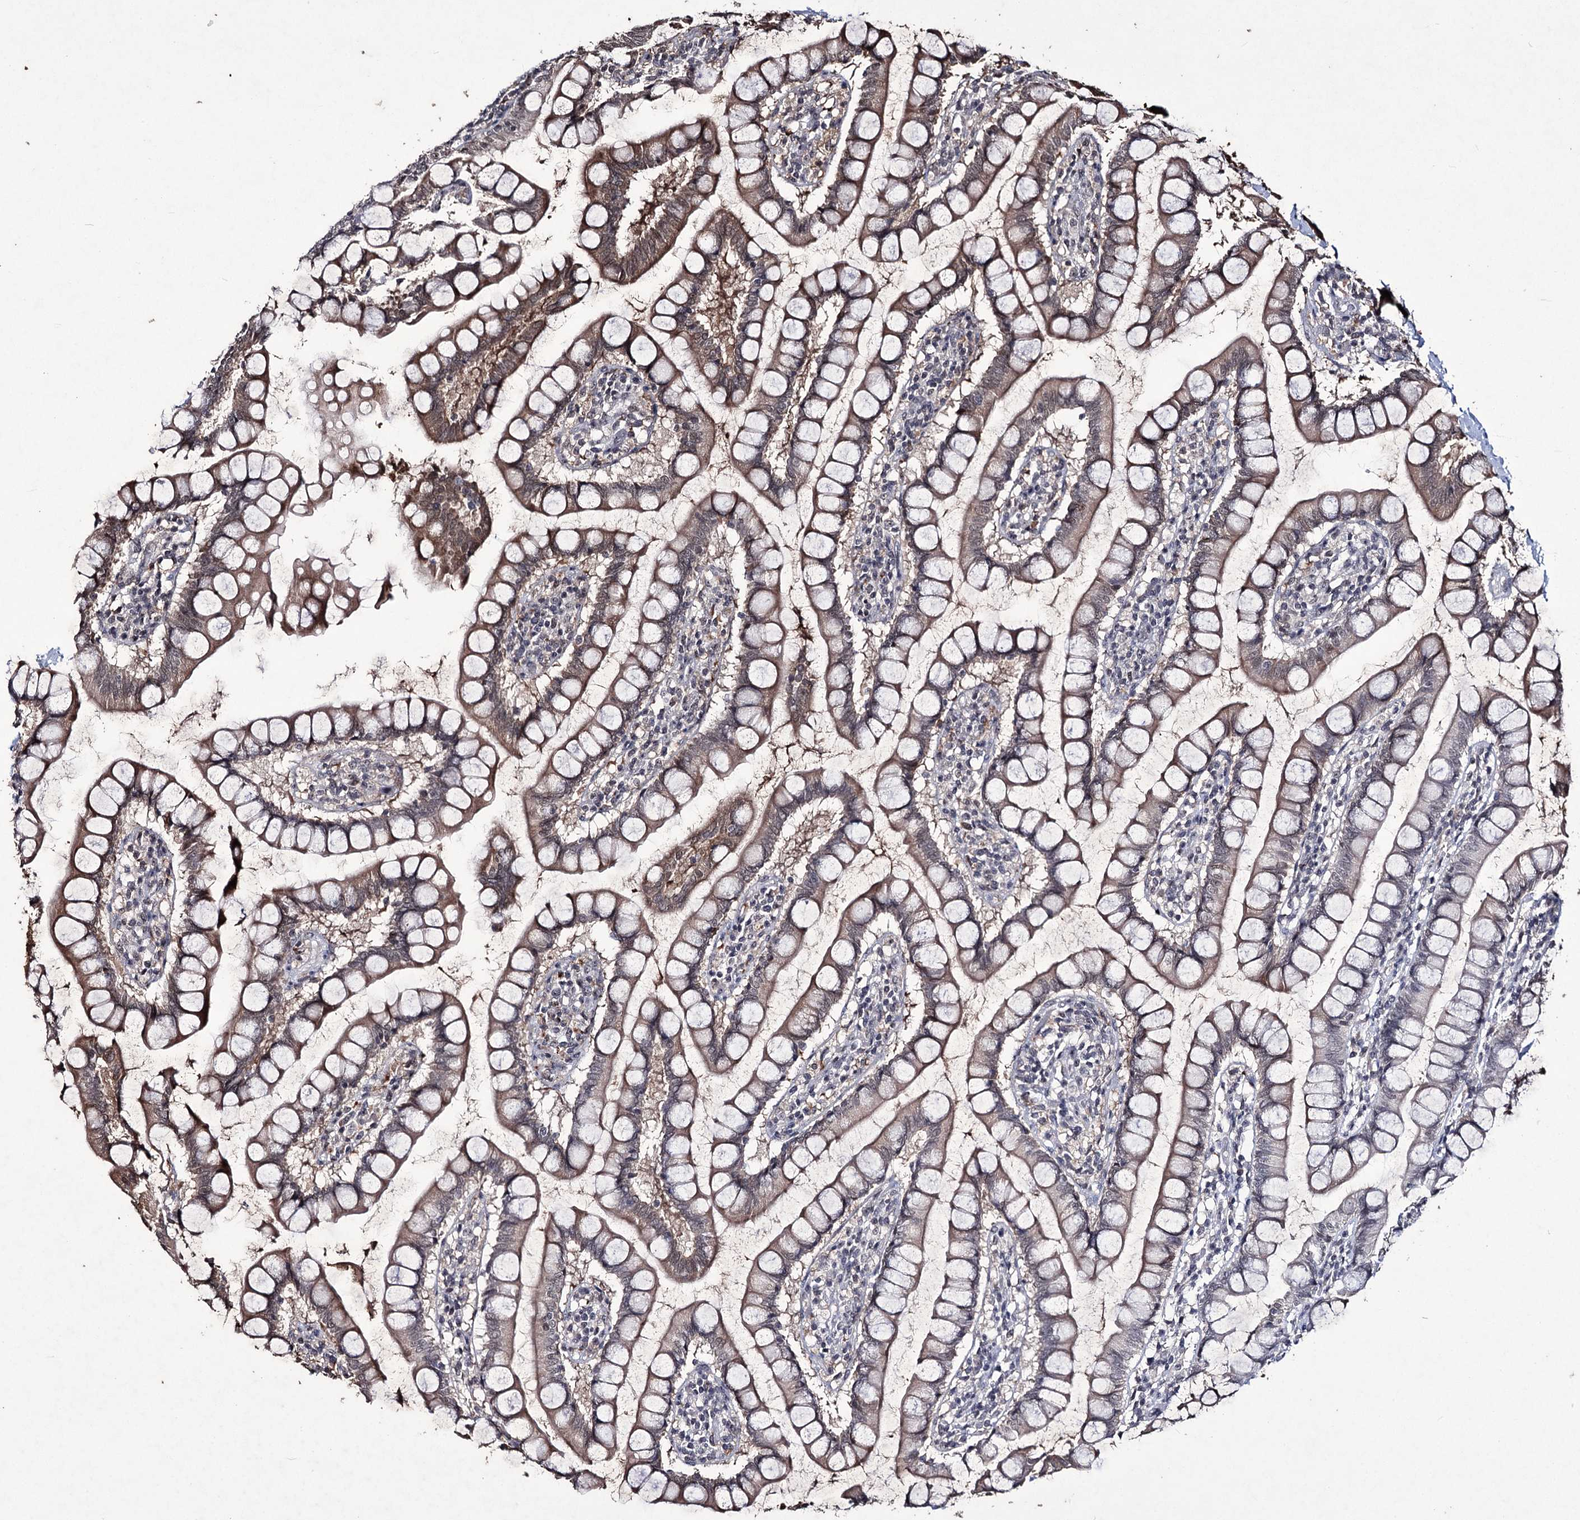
{"staining": {"intensity": "weak", "quantity": ">75%", "location": "cytoplasmic/membranous"}, "tissue": "small intestine", "cell_type": "Glandular cells", "image_type": "normal", "snomed": [{"axis": "morphology", "description": "Normal tissue, NOS"}, {"axis": "topography", "description": "Small intestine"}], "caption": "Small intestine stained with DAB (3,3'-diaminobenzidine) IHC exhibits low levels of weak cytoplasmic/membranous positivity in approximately >75% of glandular cells.", "gene": "VGLL4", "patient": {"sex": "female", "age": 84}}